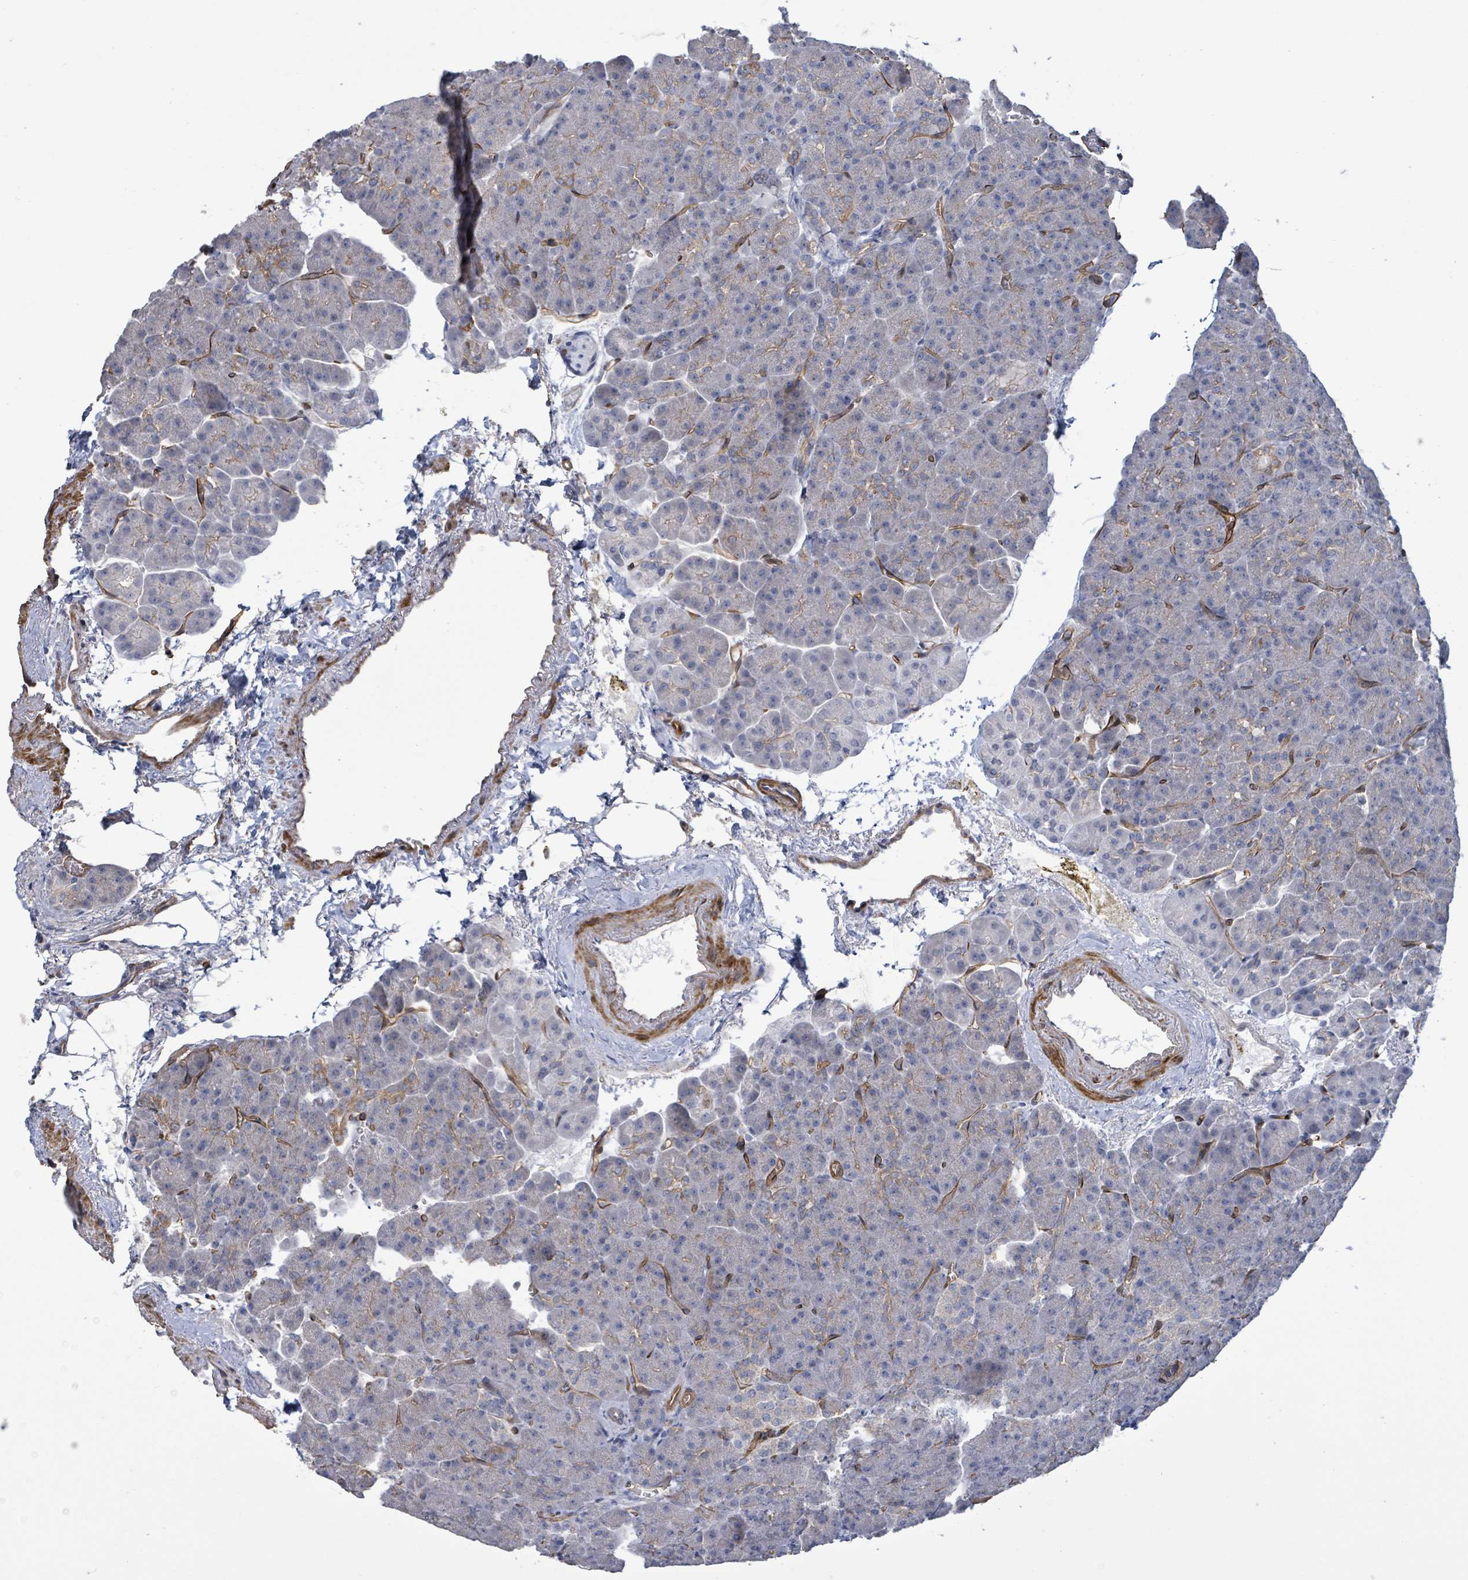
{"staining": {"intensity": "negative", "quantity": "none", "location": "none"}, "tissue": "pancreas", "cell_type": "Exocrine glandular cells", "image_type": "normal", "snomed": [{"axis": "morphology", "description": "Normal tissue, NOS"}, {"axis": "topography", "description": "Pancreas"}], "caption": "A high-resolution photomicrograph shows immunohistochemistry staining of normal pancreas, which demonstrates no significant staining in exocrine glandular cells.", "gene": "KANK3", "patient": {"sex": "female", "age": 74}}